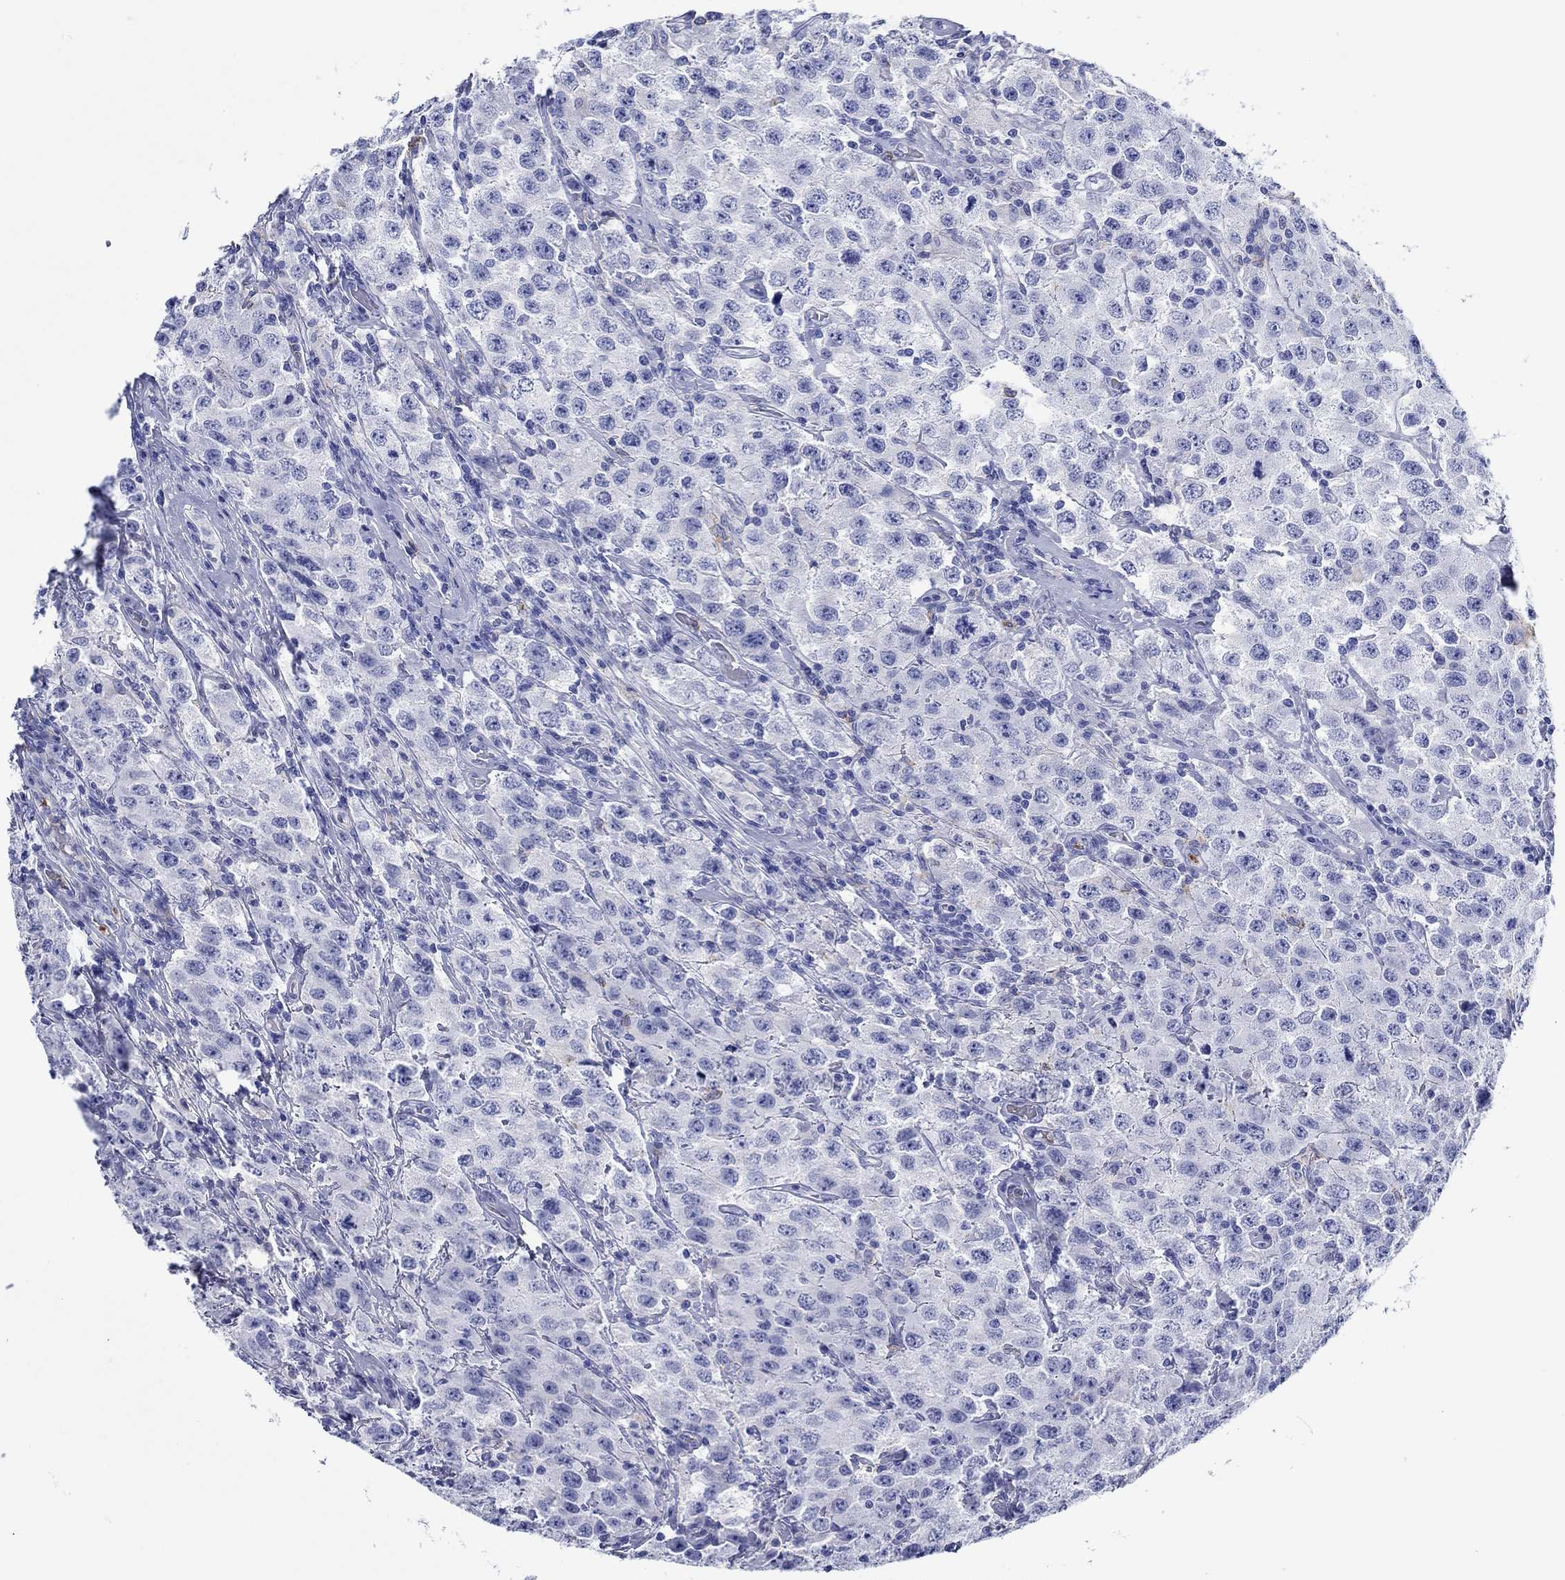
{"staining": {"intensity": "negative", "quantity": "none", "location": "none"}, "tissue": "testis cancer", "cell_type": "Tumor cells", "image_type": "cancer", "snomed": [{"axis": "morphology", "description": "Seminoma, NOS"}, {"axis": "topography", "description": "Testis"}], "caption": "There is no significant expression in tumor cells of testis cancer (seminoma).", "gene": "EPX", "patient": {"sex": "male", "age": 52}}